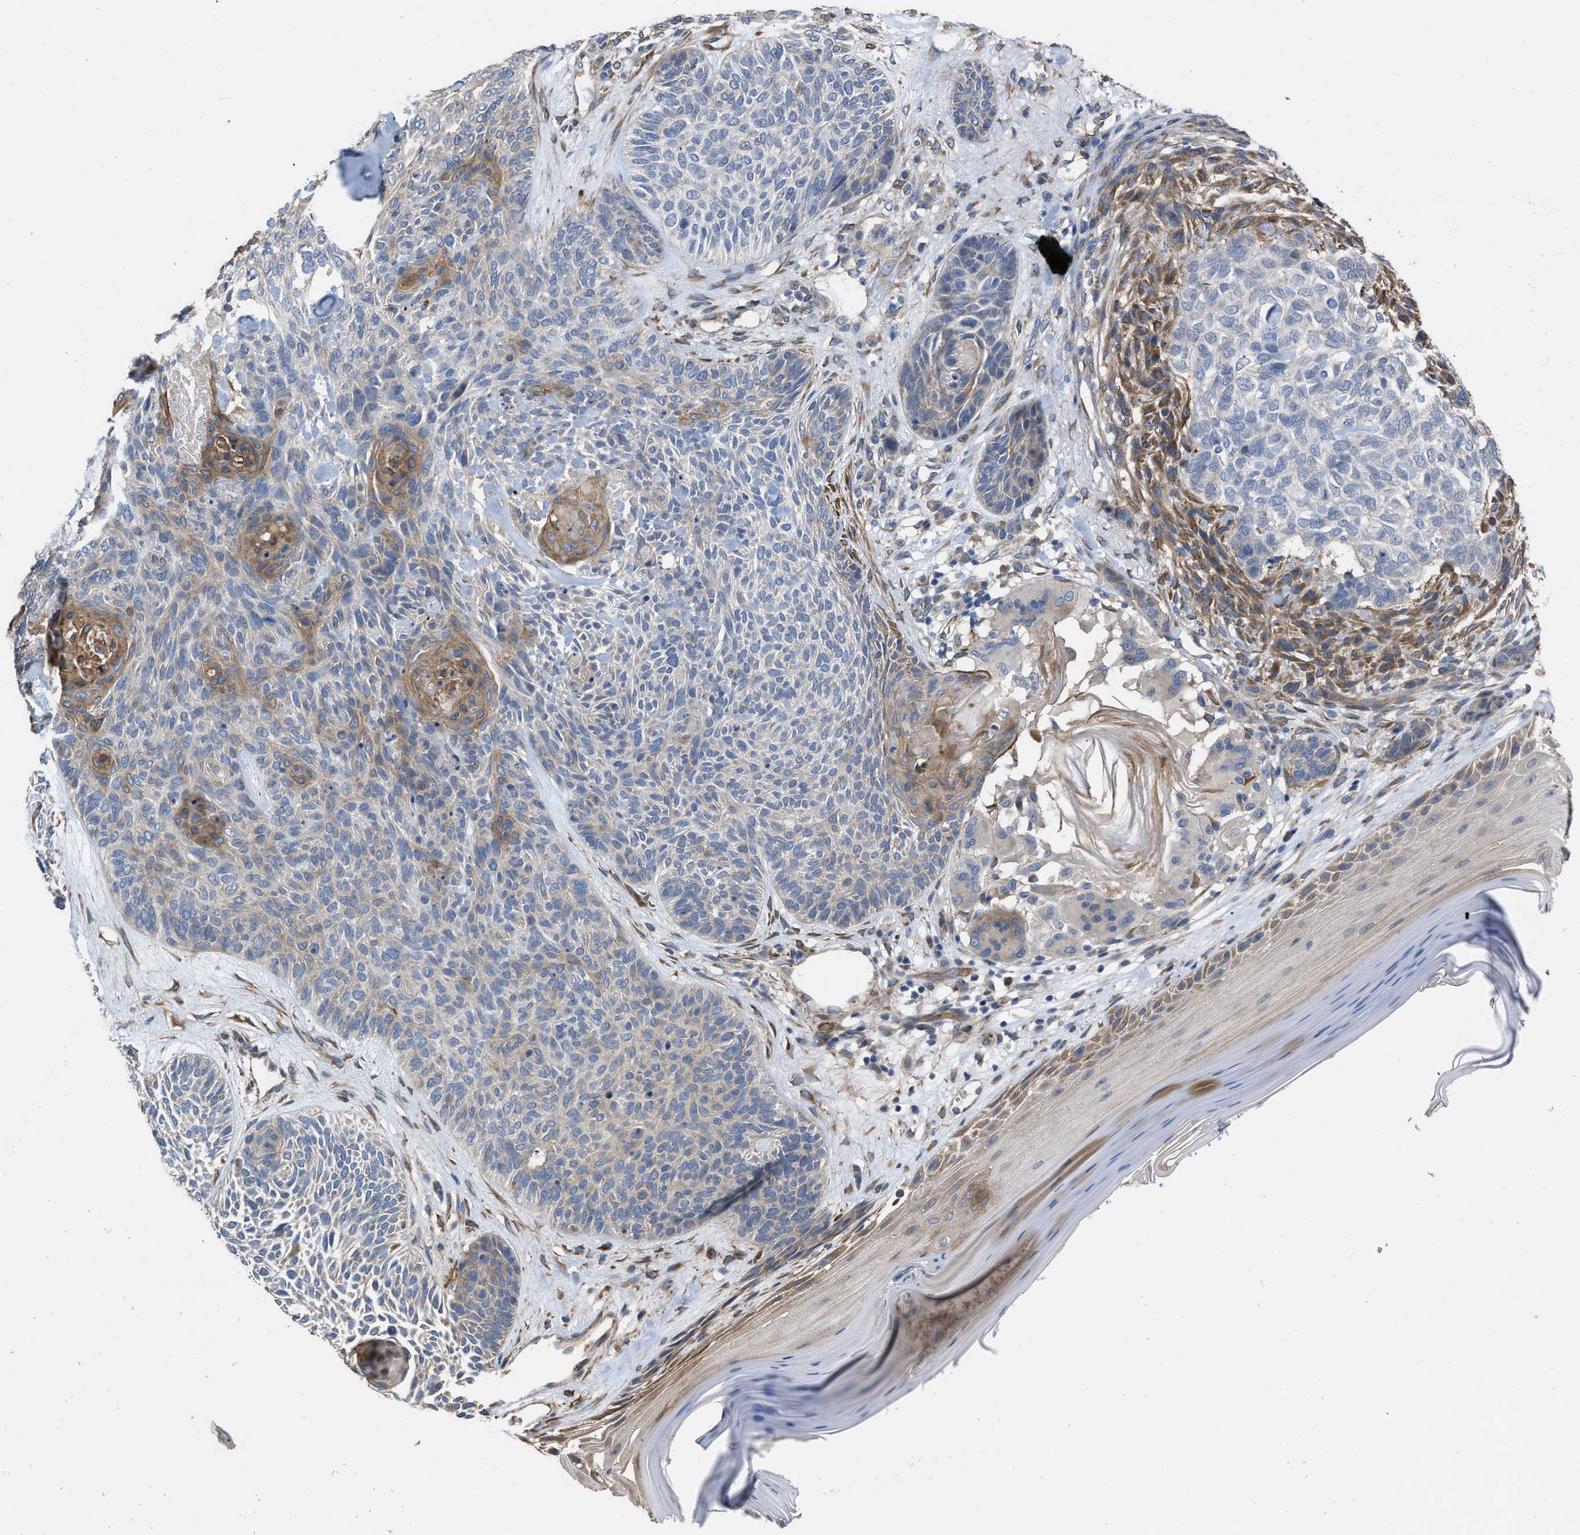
{"staining": {"intensity": "weak", "quantity": "<25%", "location": "cytoplasmic/membranous"}, "tissue": "skin cancer", "cell_type": "Tumor cells", "image_type": "cancer", "snomed": [{"axis": "morphology", "description": "Basal cell carcinoma"}, {"axis": "topography", "description": "Skin"}], "caption": "Immunohistochemistry of human skin basal cell carcinoma displays no staining in tumor cells.", "gene": "SLC4A11", "patient": {"sex": "male", "age": 55}}